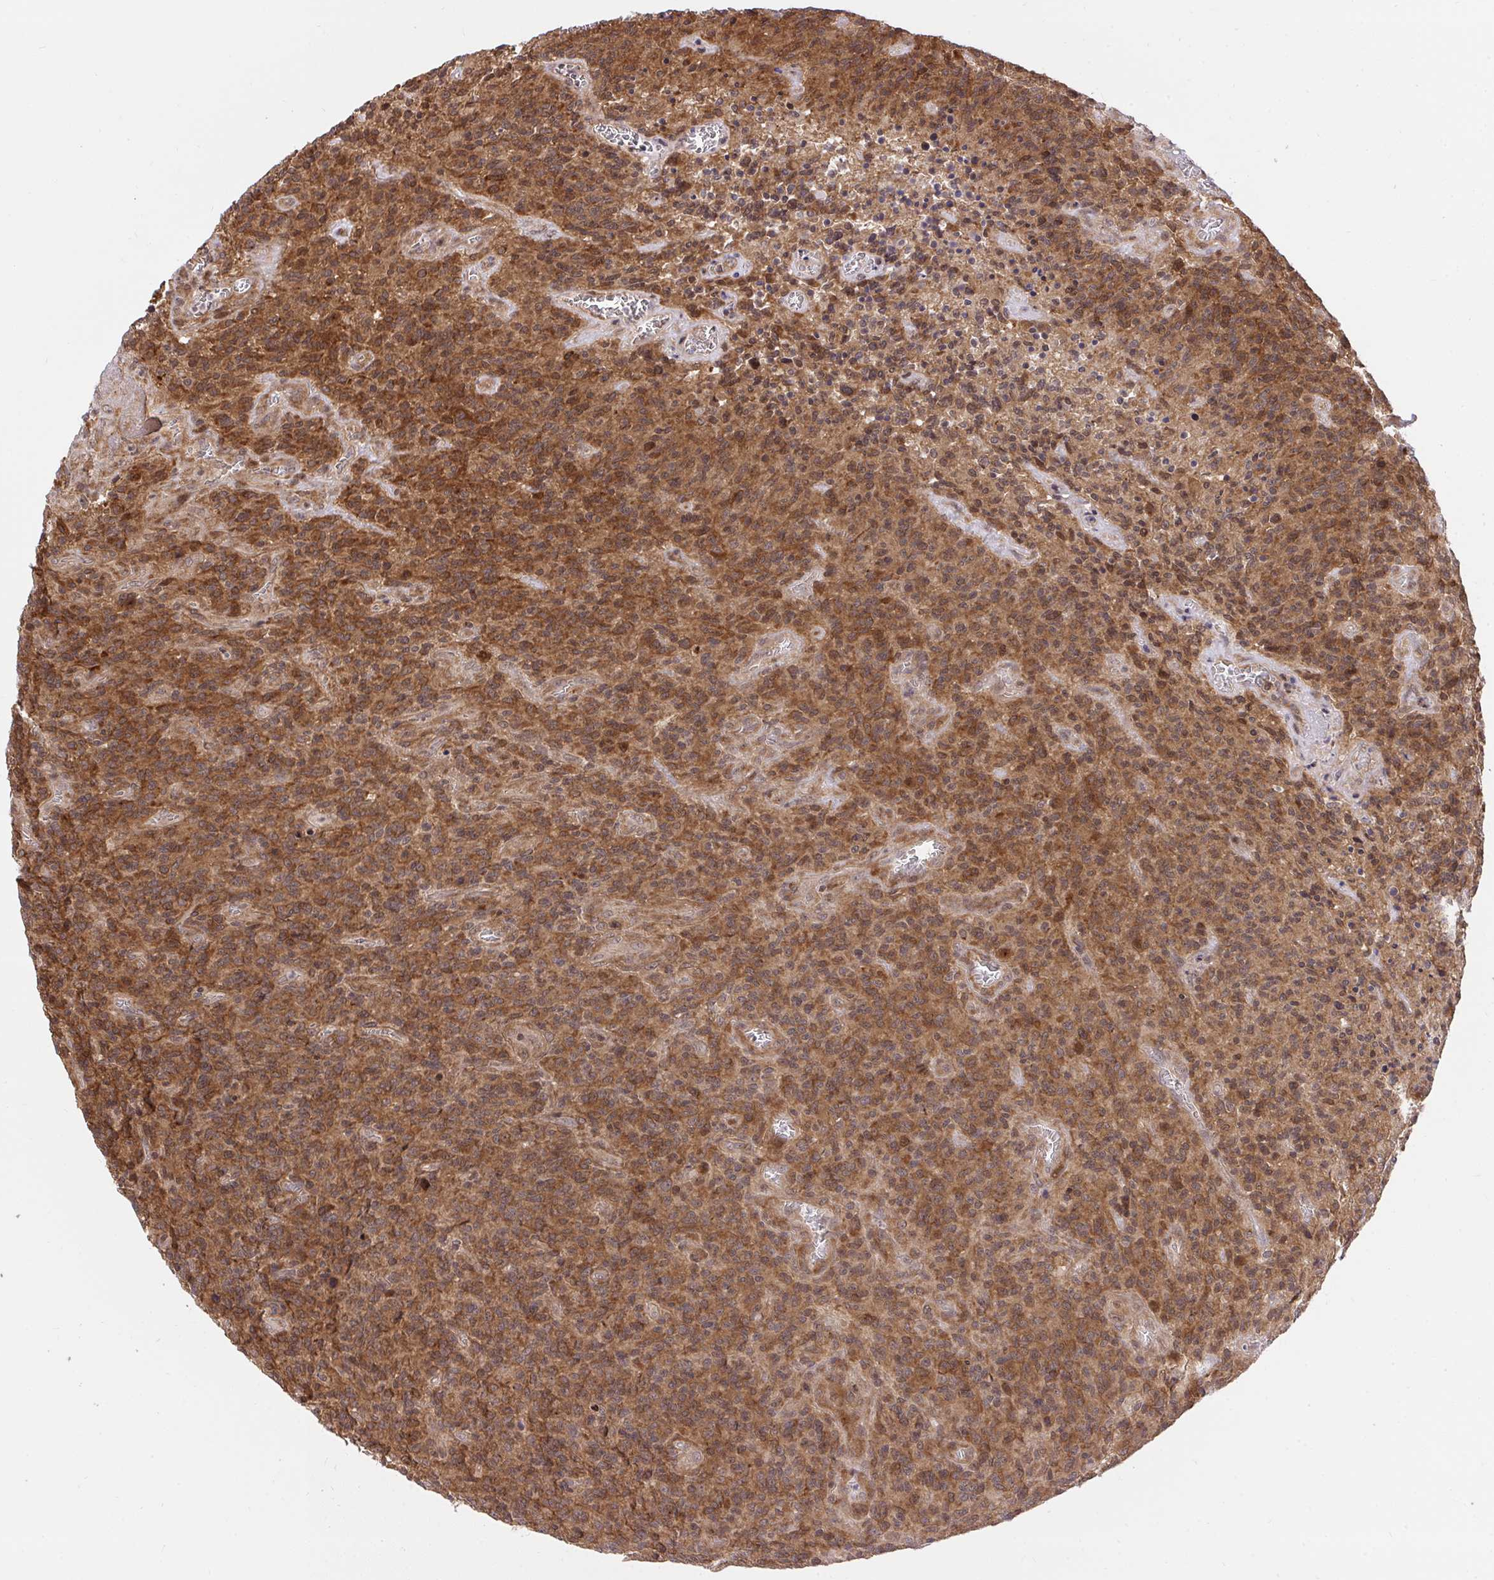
{"staining": {"intensity": "moderate", "quantity": ">75%", "location": "cytoplasmic/membranous"}, "tissue": "glioma", "cell_type": "Tumor cells", "image_type": "cancer", "snomed": [{"axis": "morphology", "description": "Glioma, malignant, High grade"}, {"axis": "topography", "description": "Brain"}], "caption": "Immunohistochemical staining of human malignant glioma (high-grade) exhibits medium levels of moderate cytoplasmic/membranous staining in approximately >75% of tumor cells.", "gene": "ERI1", "patient": {"sex": "male", "age": 76}}